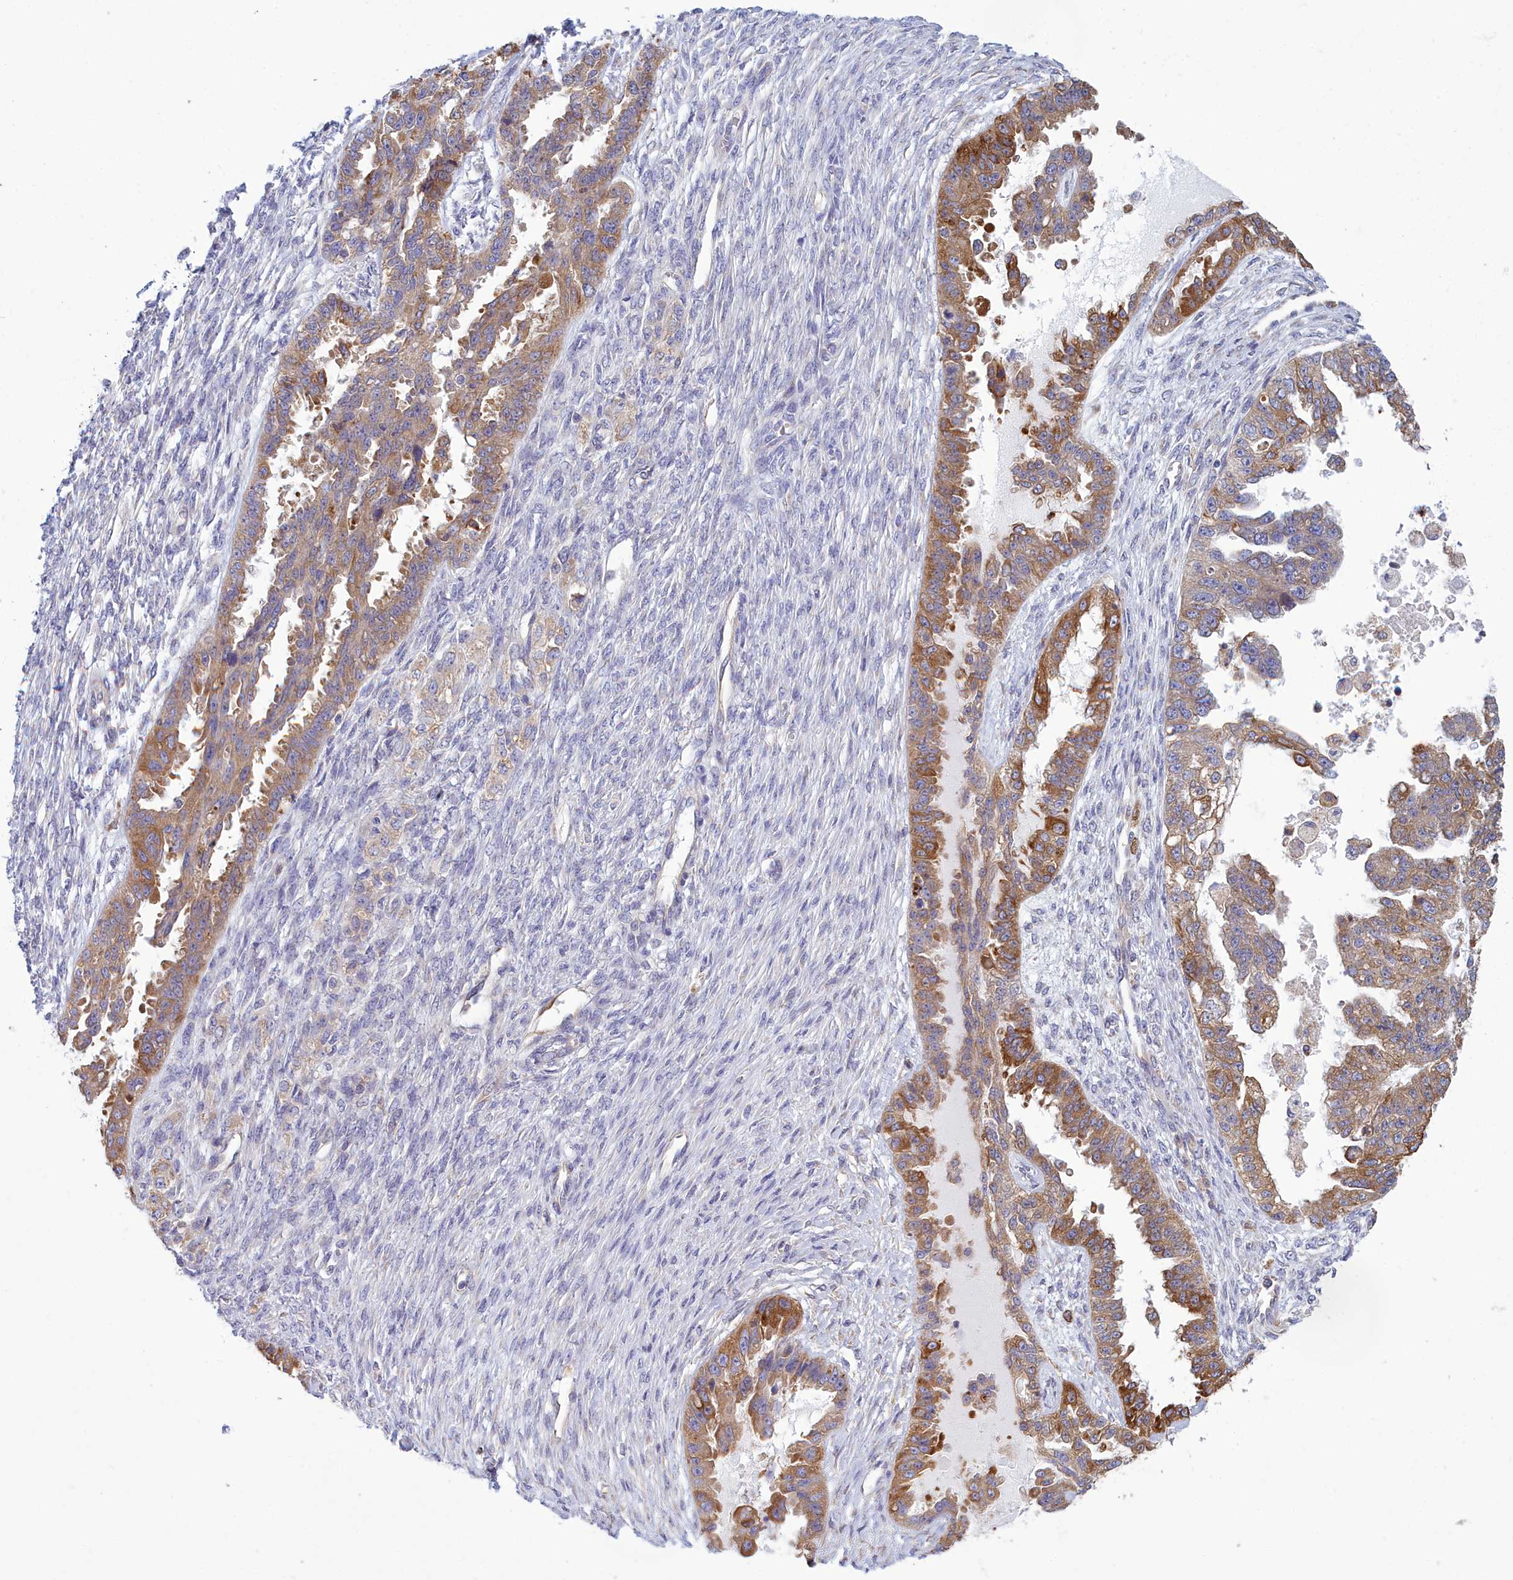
{"staining": {"intensity": "moderate", "quantity": ">75%", "location": "cytoplasmic/membranous"}, "tissue": "ovarian cancer", "cell_type": "Tumor cells", "image_type": "cancer", "snomed": [{"axis": "morphology", "description": "Cystadenocarcinoma, serous, NOS"}, {"axis": "topography", "description": "Ovary"}], "caption": "IHC micrograph of neoplastic tissue: ovarian serous cystadenocarcinoma stained using immunohistochemistry demonstrates medium levels of moderate protein expression localized specifically in the cytoplasmic/membranous of tumor cells, appearing as a cytoplasmic/membranous brown color.", "gene": "HM13", "patient": {"sex": "female", "age": 58}}